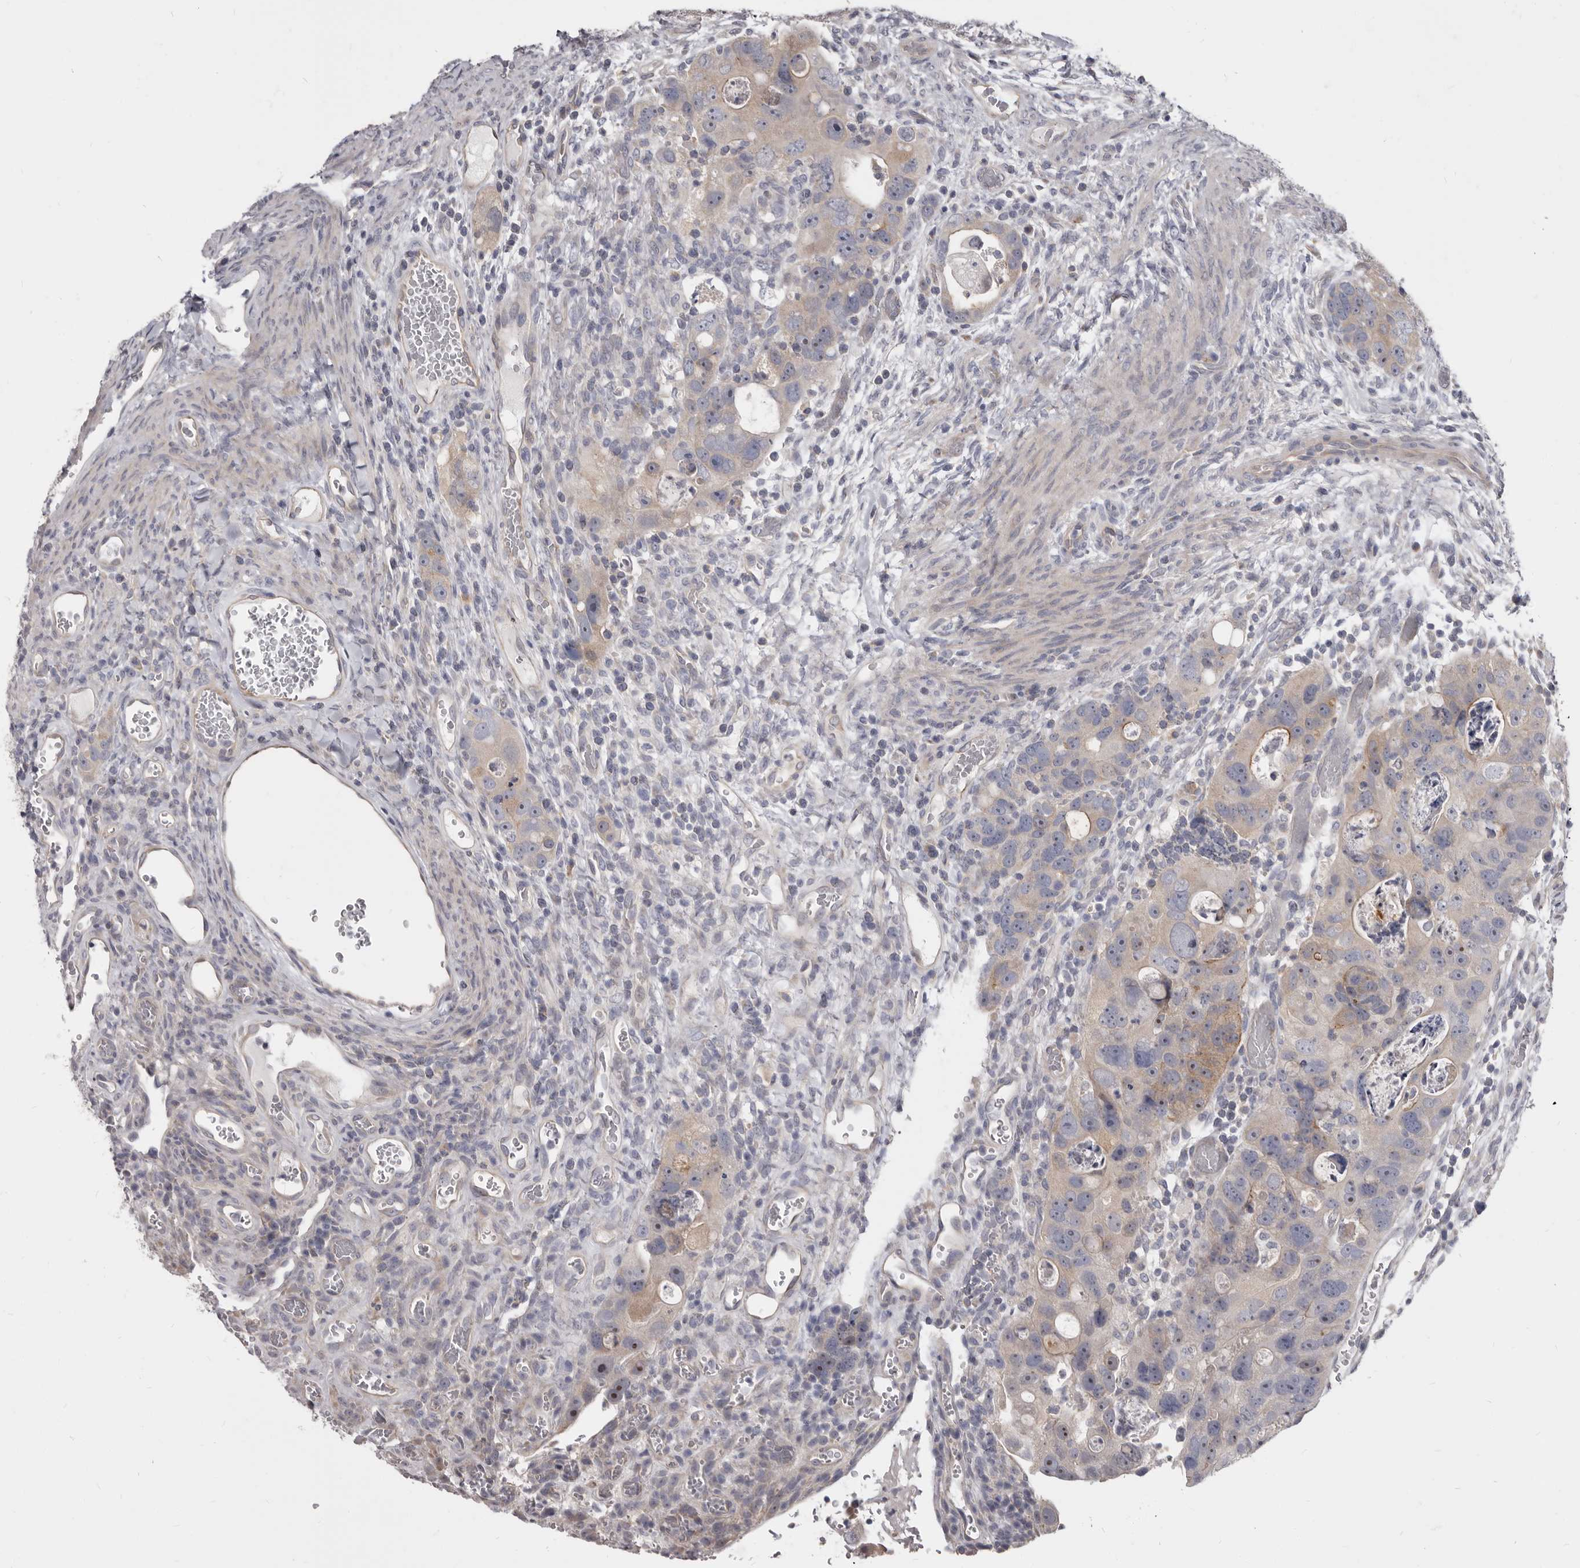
{"staining": {"intensity": "weak", "quantity": ">75%", "location": "cytoplasmic/membranous"}, "tissue": "colorectal cancer", "cell_type": "Tumor cells", "image_type": "cancer", "snomed": [{"axis": "morphology", "description": "Adenocarcinoma, NOS"}, {"axis": "topography", "description": "Rectum"}], "caption": "Weak cytoplasmic/membranous expression is appreciated in about >75% of tumor cells in colorectal cancer.", "gene": "FMO2", "patient": {"sex": "male", "age": 59}}